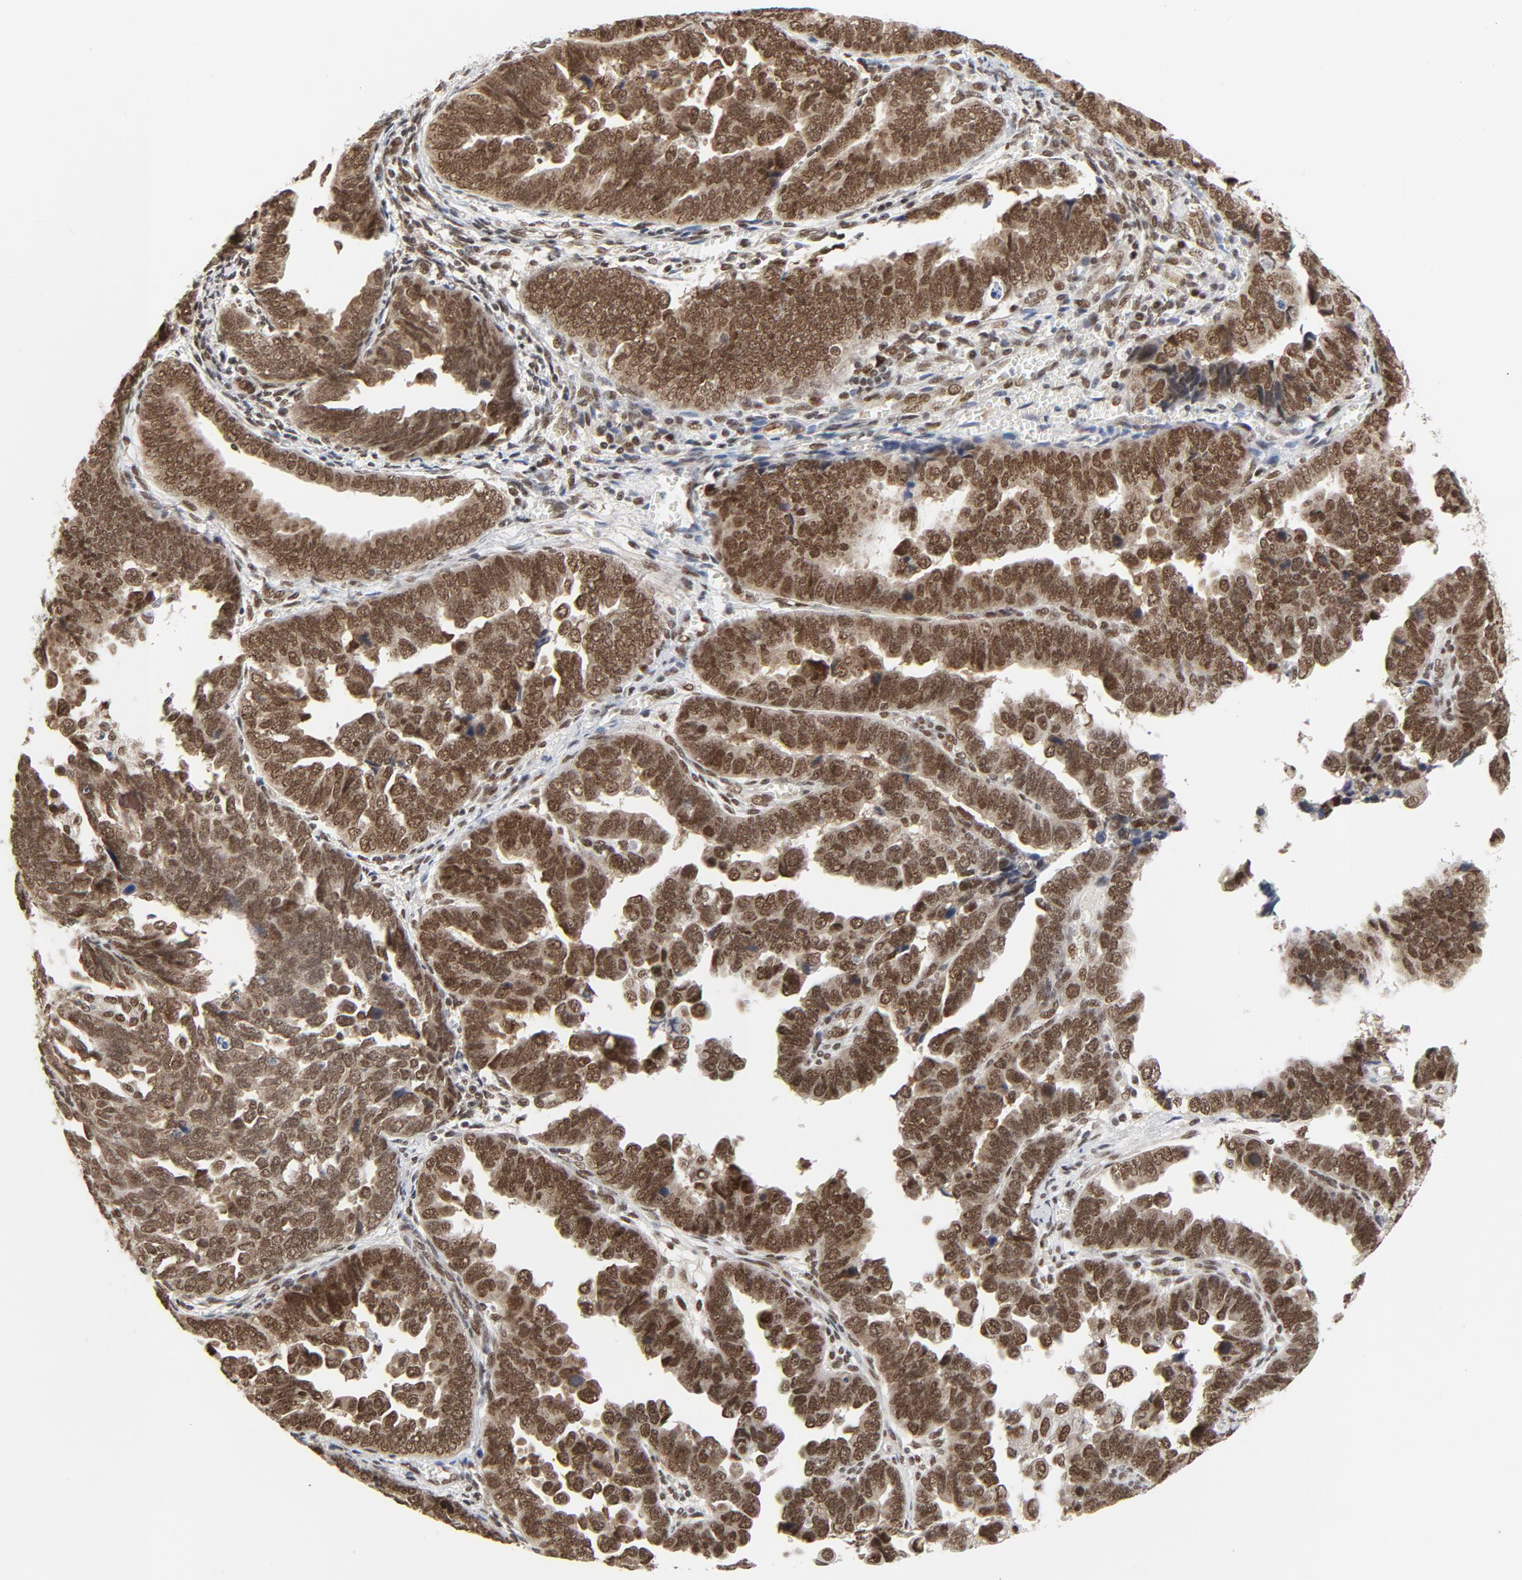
{"staining": {"intensity": "strong", "quantity": ">75%", "location": "nuclear"}, "tissue": "endometrial cancer", "cell_type": "Tumor cells", "image_type": "cancer", "snomed": [{"axis": "morphology", "description": "Adenocarcinoma, NOS"}, {"axis": "topography", "description": "Endometrium"}], "caption": "IHC (DAB) staining of endometrial cancer (adenocarcinoma) exhibits strong nuclear protein expression in approximately >75% of tumor cells.", "gene": "ERCC1", "patient": {"sex": "female", "age": 75}}